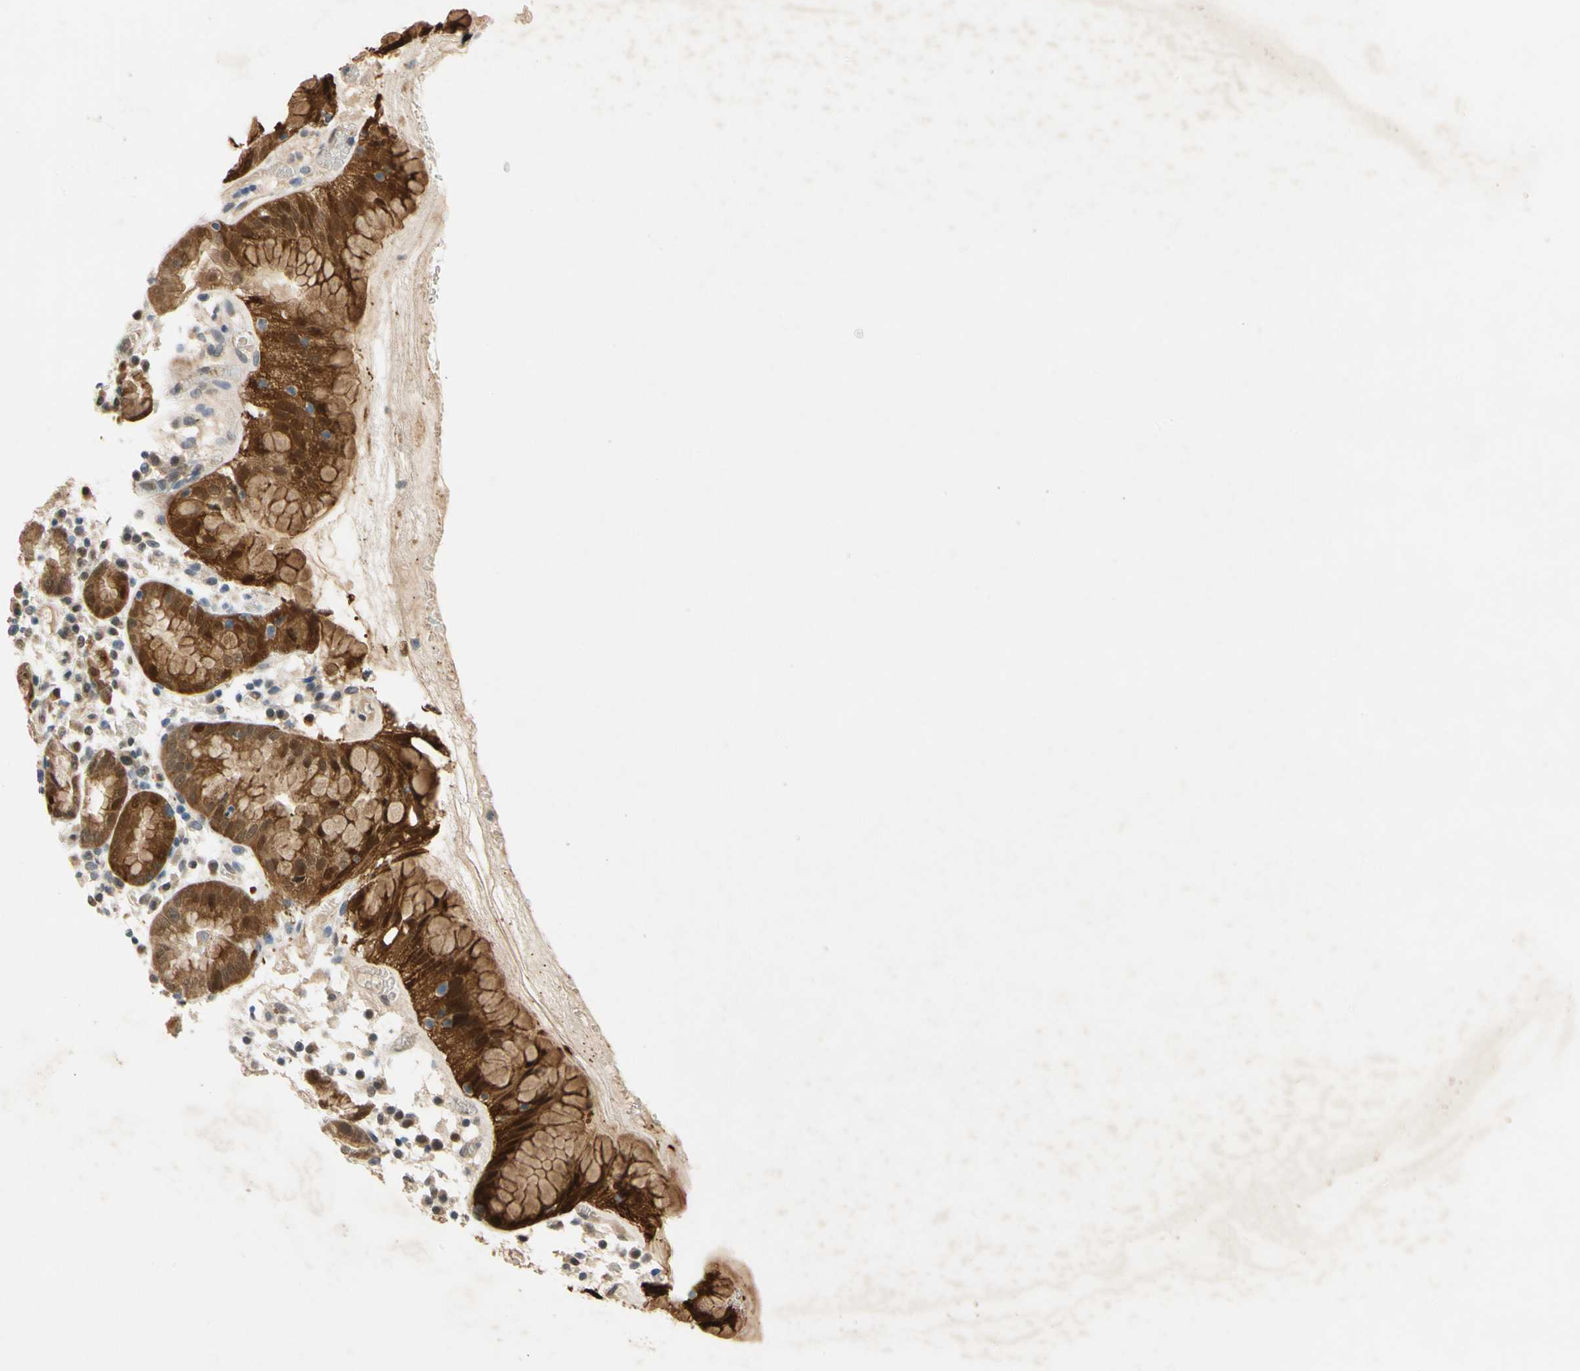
{"staining": {"intensity": "strong", "quantity": "25%-75%", "location": "cytoplasmic/membranous,nuclear"}, "tissue": "stomach", "cell_type": "Glandular cells", "image_type": "normal", "snomed": [{"axis": "morphology", "description": "Normal tissue, NOS"}, {"axis": "topography", "description": "Stomach"}, {"axis": "topography", "description": "Stomach, lower"}], "caption": "High-magnification brightfield microscopy of benign stomach stained with DAB (3,3'-diaminobenzidine) (brown) and counterstained with hematoxylin (blue). glandular cells exhibit strong cytoplasmic/membranous,nuclear staining is appreciated in approximately25%-75% of cells. The staining was performed using DAB, with brown indicating positive protein expression. Nuclei are stained blue with hematoxylin.", "gene": "RIOX2", "patient": {"sex": "female", "age": 75}}